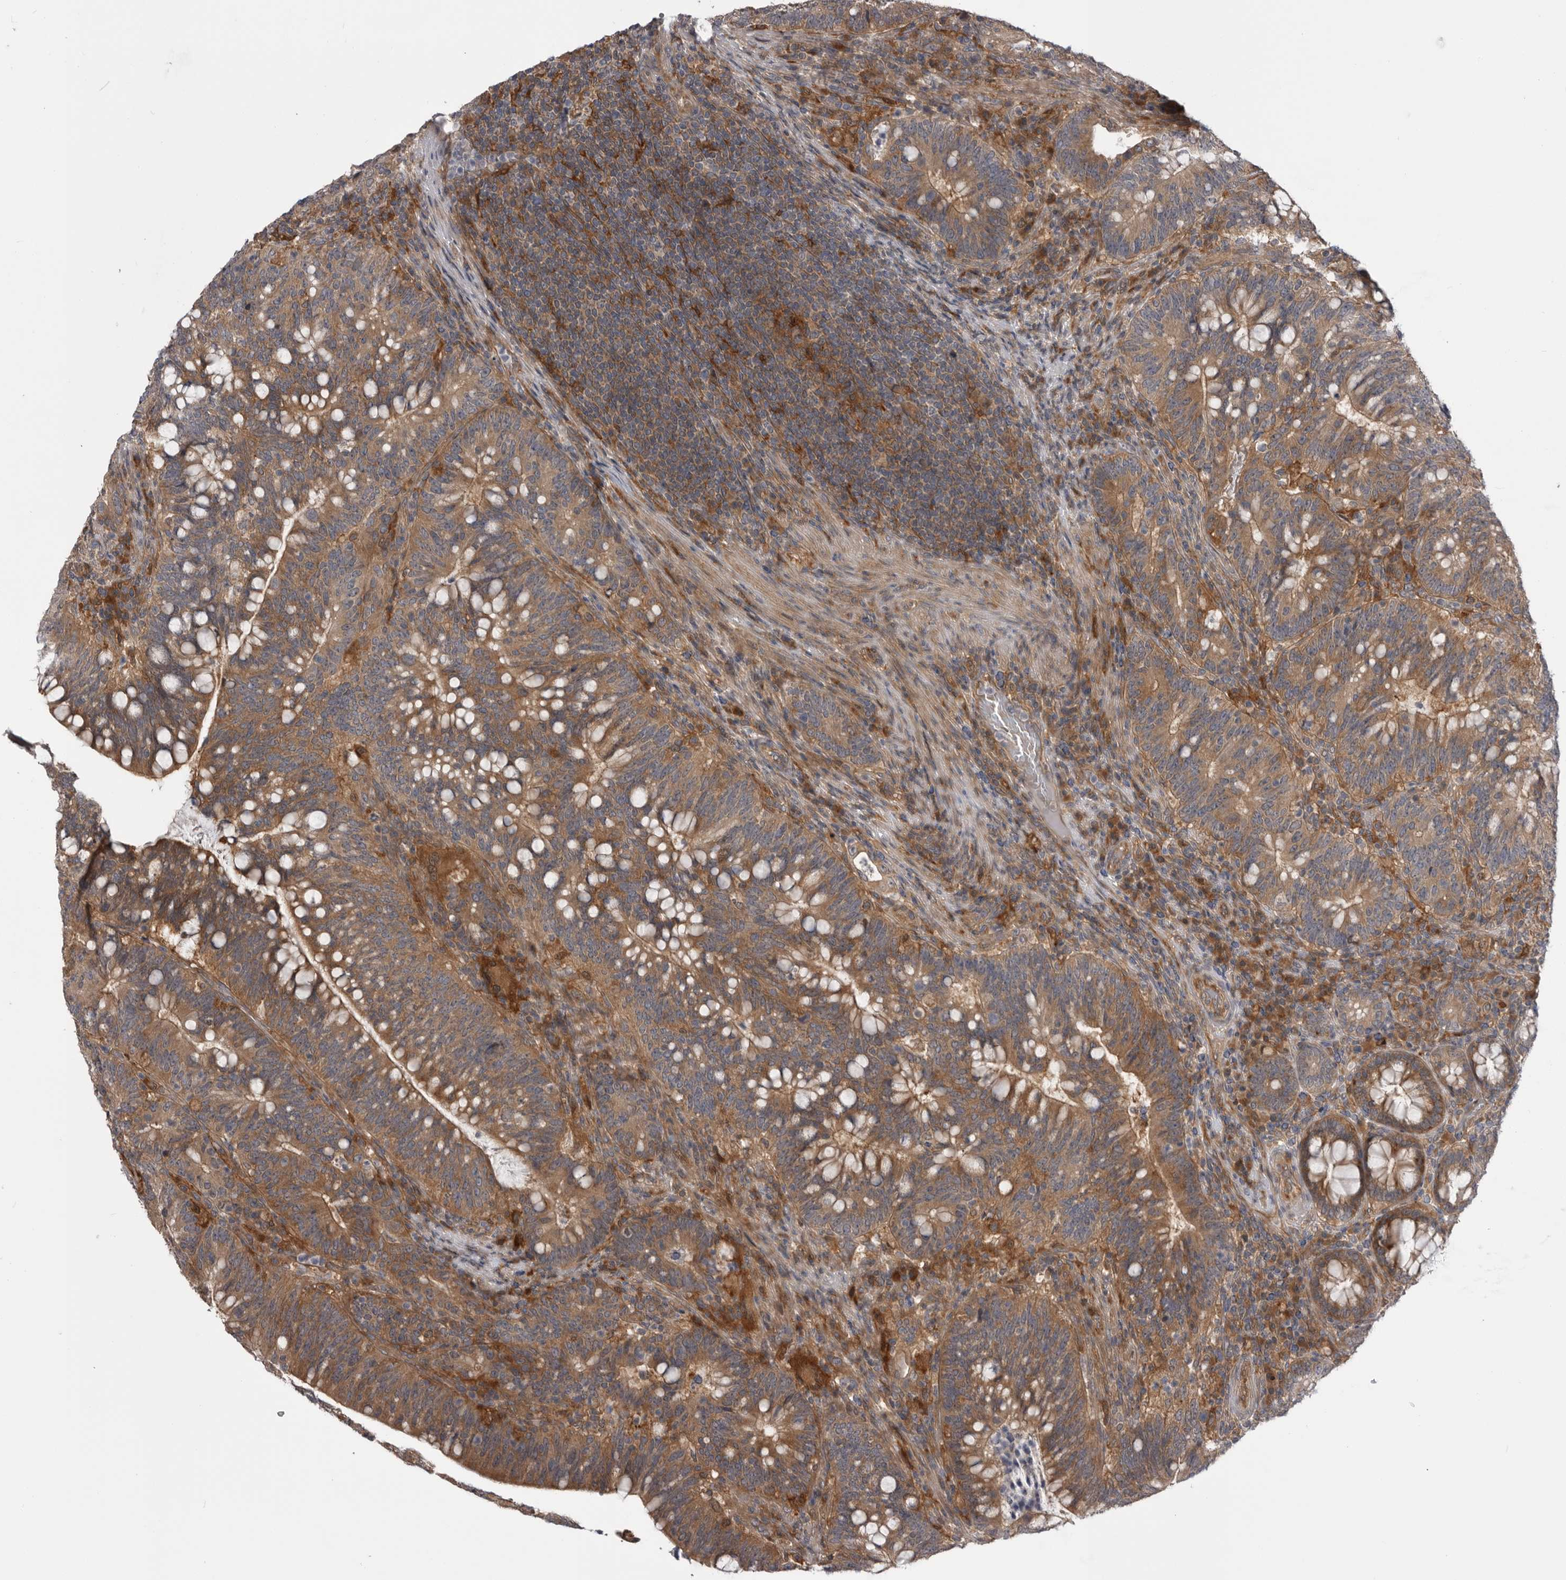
{"staining": {"intensity": "moderate", "quantity": ">75%", "location": "cytoplasmic/membranous"}, "tissue": "colorectal cancer", "cell_type": "Tumor cells", "image_type": "cancer", "snomed": [{"axis": "morphology", "description": "Adenocarcinoma, NOS"}, {"axis": "topography", "description": "Colon"}], "caption": "Colorectal cancer stained for a protein (brown) exhibits moderate cytoplasmic/membranous positive staining in about >75% of tumor cells.", "gene": "RAB3GAP2", "patient": {"sex": "female", "age": 66}}